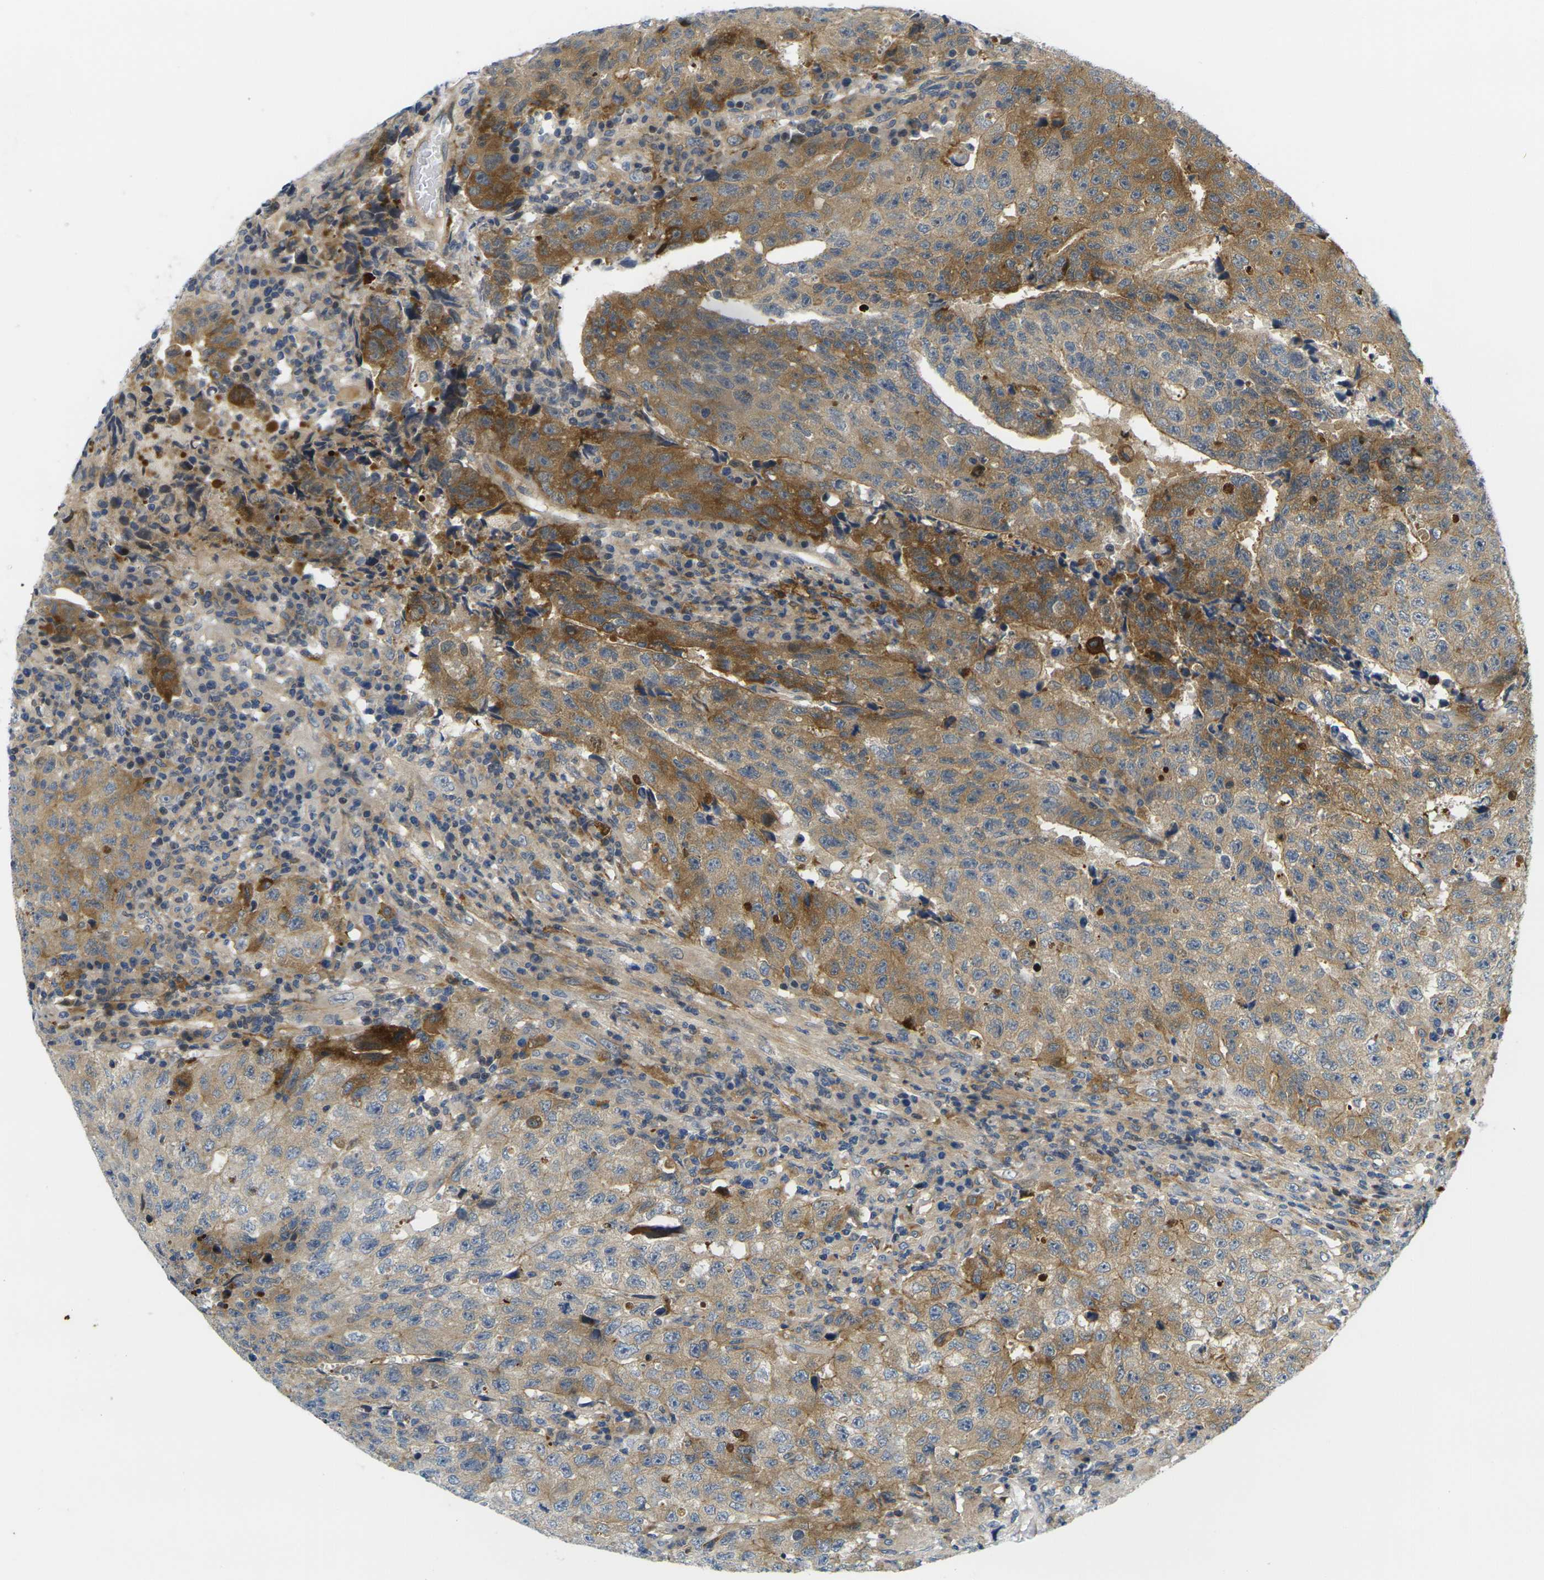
{"staining": {"intensity": "moderate", "quantity": ">75%", "location": "cytoplasmic/membranous"}, "tissue": "testis cancer", "cell_type": "Tumor cells", "image_type": "cancer", "snomed": [{"axis": "morphology", "description": "Necrosis, NOS"}, {"axis": "morphology", "description": "Carcinoma, Embryonal, NOS"}, {"axis": "topography", "description": "Testis"}], "caption": "Immunohistochemistry (IHC) of embryonal carcinoma (testis) demonstrates medium levels of moderate cytoplasmic/membranous staining in about >75% of tumor cells.", "gene": "ROBO2", "patient": {"sex": "male", "age": 19}}